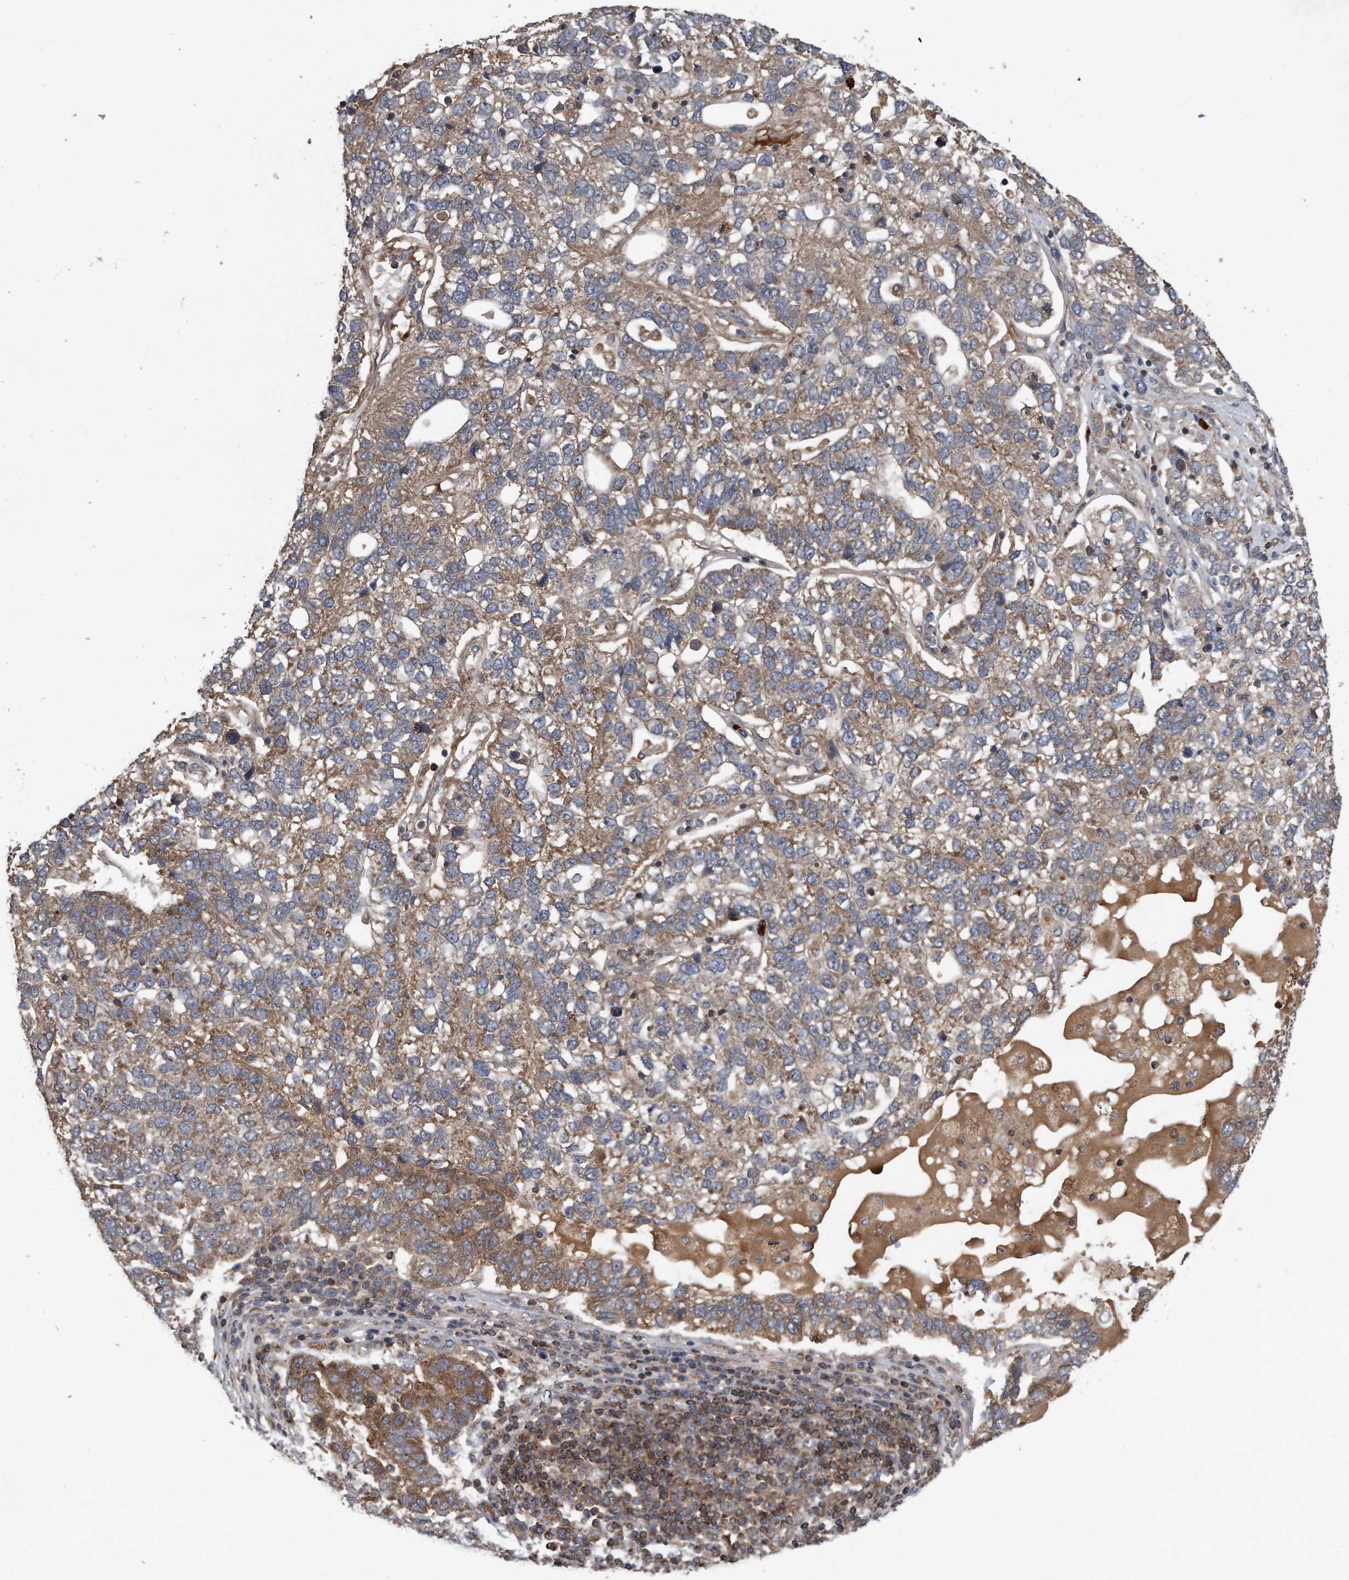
{"staining": {"intensity": "moderate", "quantity": "25%-75%", "location": "cytoplasmic/membranous"}, "tissue": "pancreatic cancer", "cell_type": "Tumor cells", "image_type": "cancer", "snomed": [{"axis": "morphology", "description": "Adenocarcinoma, NOS"}, {"axis": "topography", "description": "Pancreas"}], "caption": "Brown immunohistochemical staining in adenocarcinoma (pancreatic) shows moderate cytoplasmic/membranous expression in about 25%-75% of tumor cells.", "gene": "ALPK2", "patient": {"sex": "female", "age": 61}}